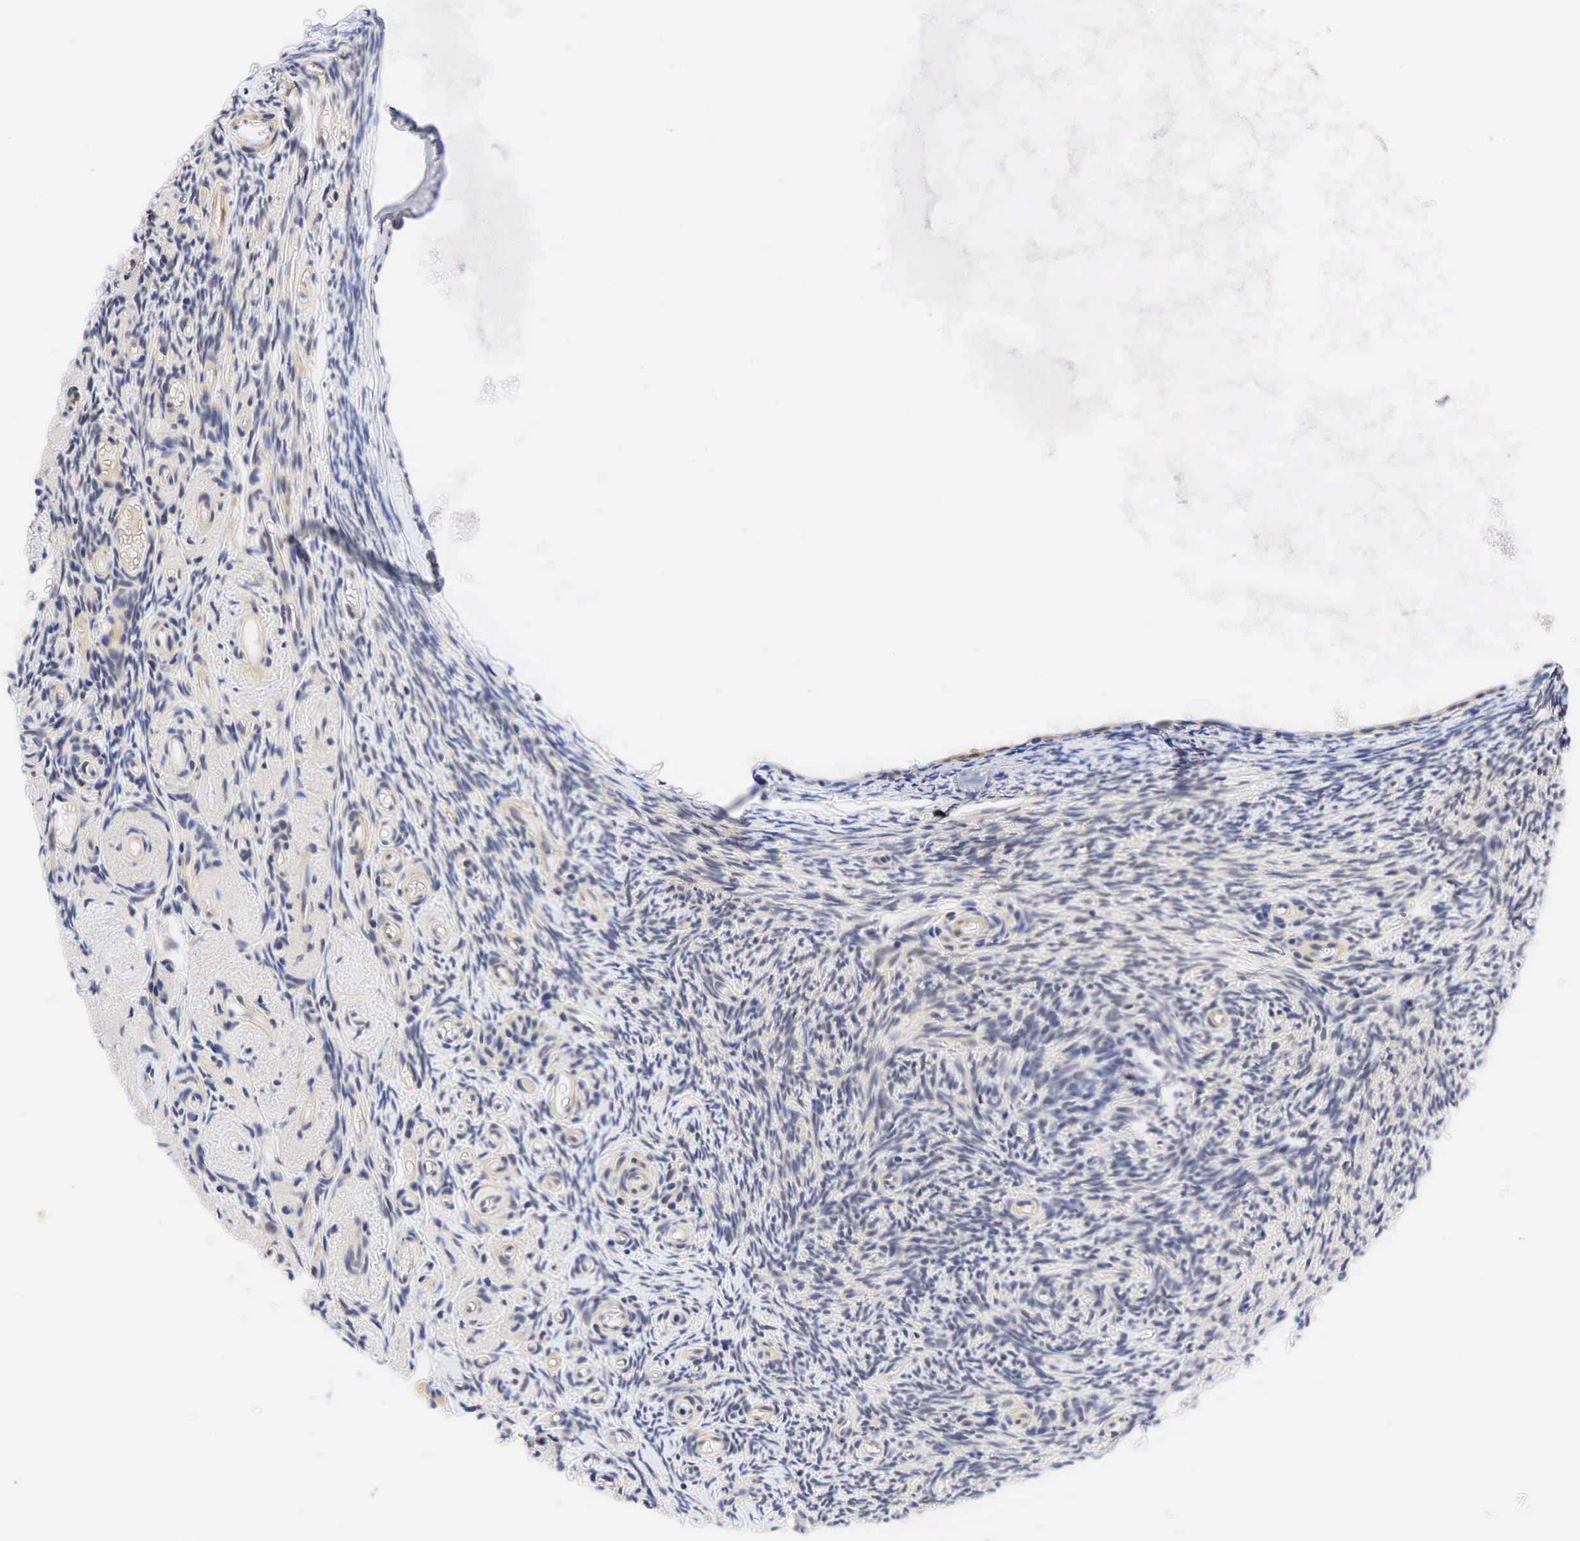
{"staining": {"intensity": "negative", "quantity": "none", "location": "none"}, "tissue": "ovary", "cell_type": "Ovarian stroma cells", "image_type": "normal", "snomed": [{"axis": "morphology", "description": "Normal tissue, NOS"}, {"axis": "topography", "description": "Ovary"}], "caption": "Ovary was stained to show a protein in brown. There is no significant staining in ovarian stroma cells.", "gene": "CCND1", "patient": {"sex": "female", "age": 78}}